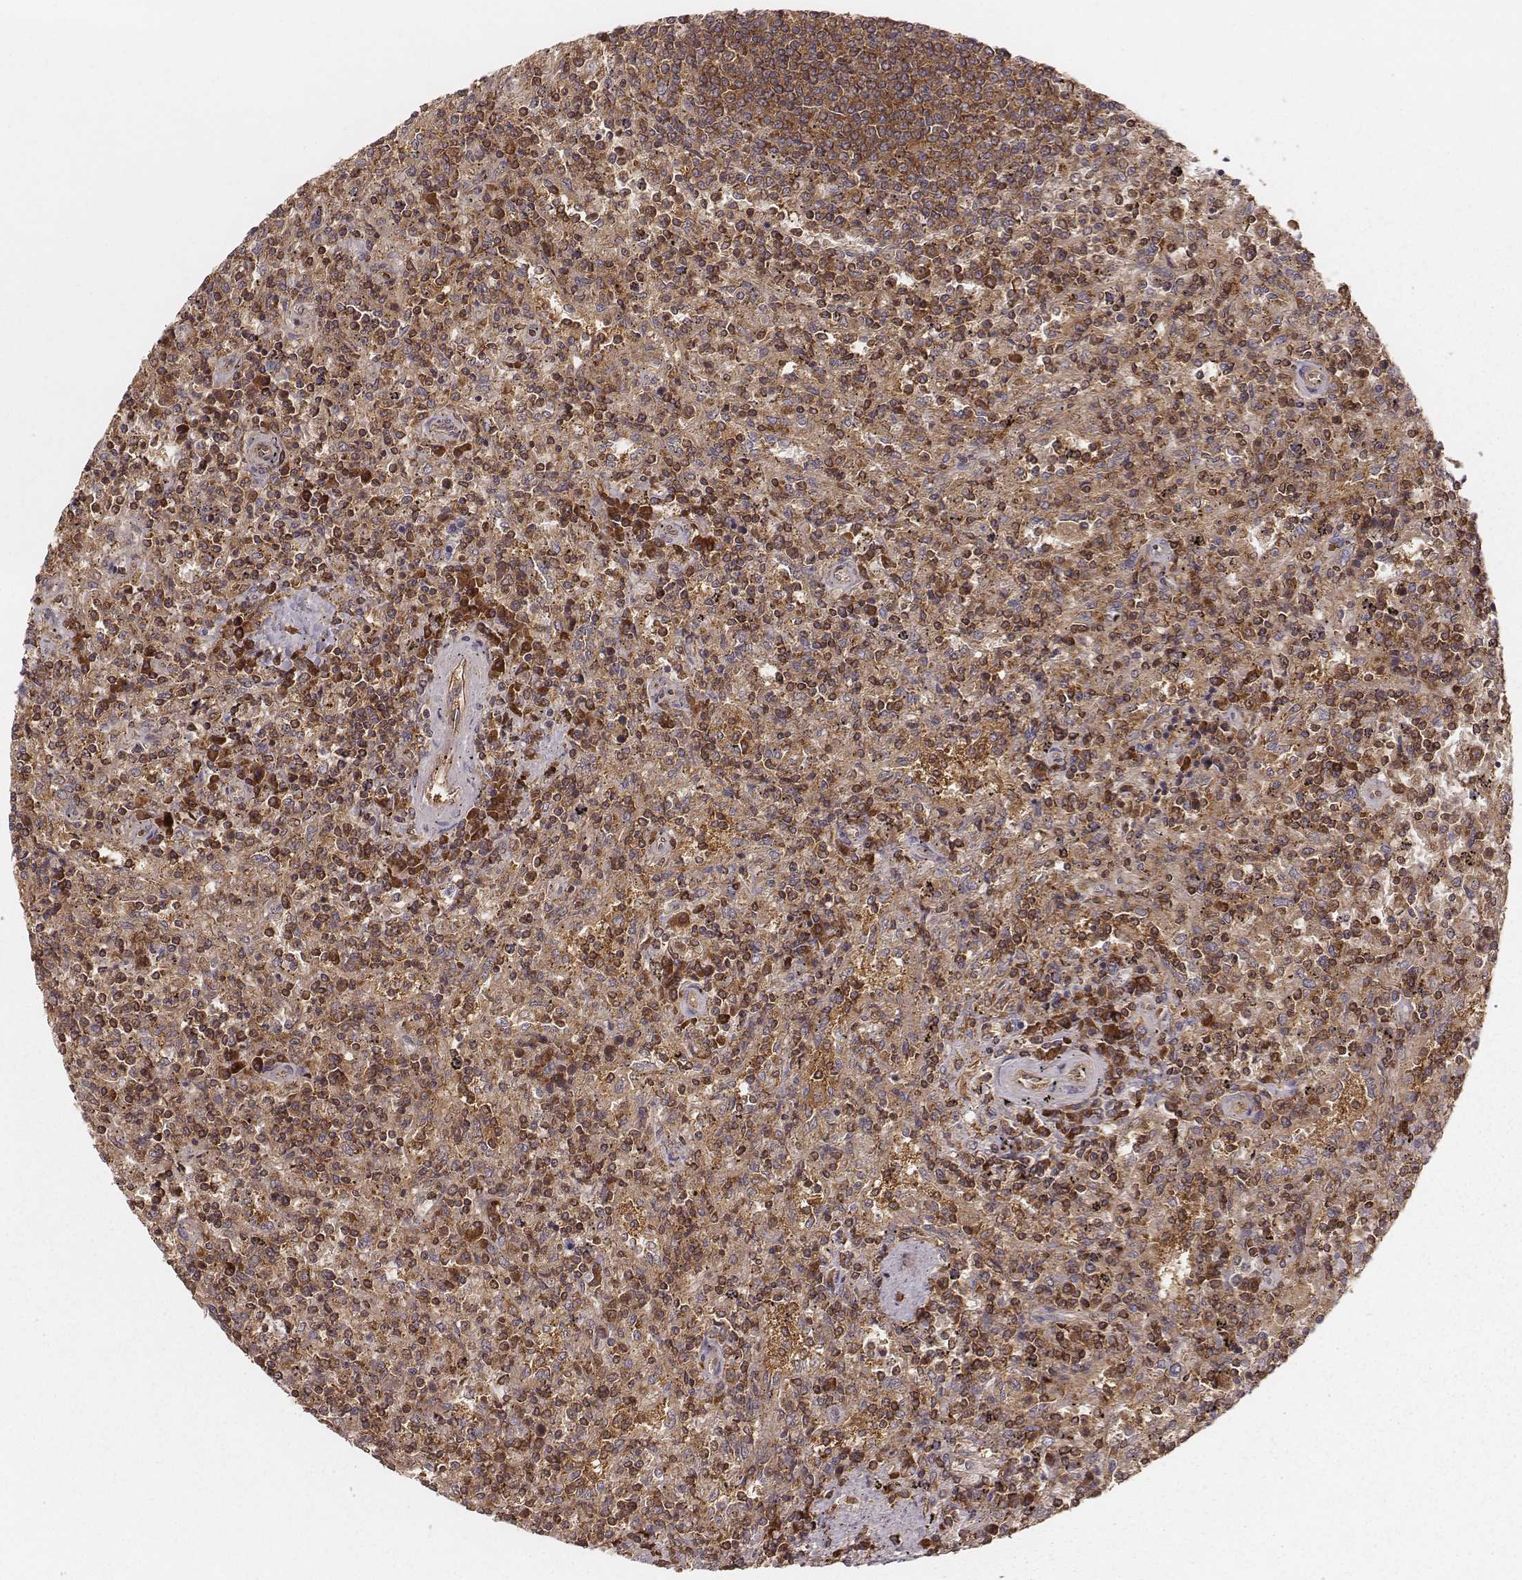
{"staining": {"intensity": "strong", "quantity": ">75%", "location": "cytoplasmic/membranous"}, "tissue": "lymphoma", "cell_type": "Tumor cells", "image_type": "cancer", "snomed": [{"axis": "morphology", "description": "Malignant lymphoma, non-Hodgkin's type, Low grade"}, {"axis": "topography", "description": "Spleen"}], "caption": "This photomicrograph reveals immunohistochemistry staining of lymphoma, with high strong cytoplasmic/membranous positivity in approximately >75% of tumor cells.", "gene": "CARS1", "patient": {"sex": "male", "age": 62}}